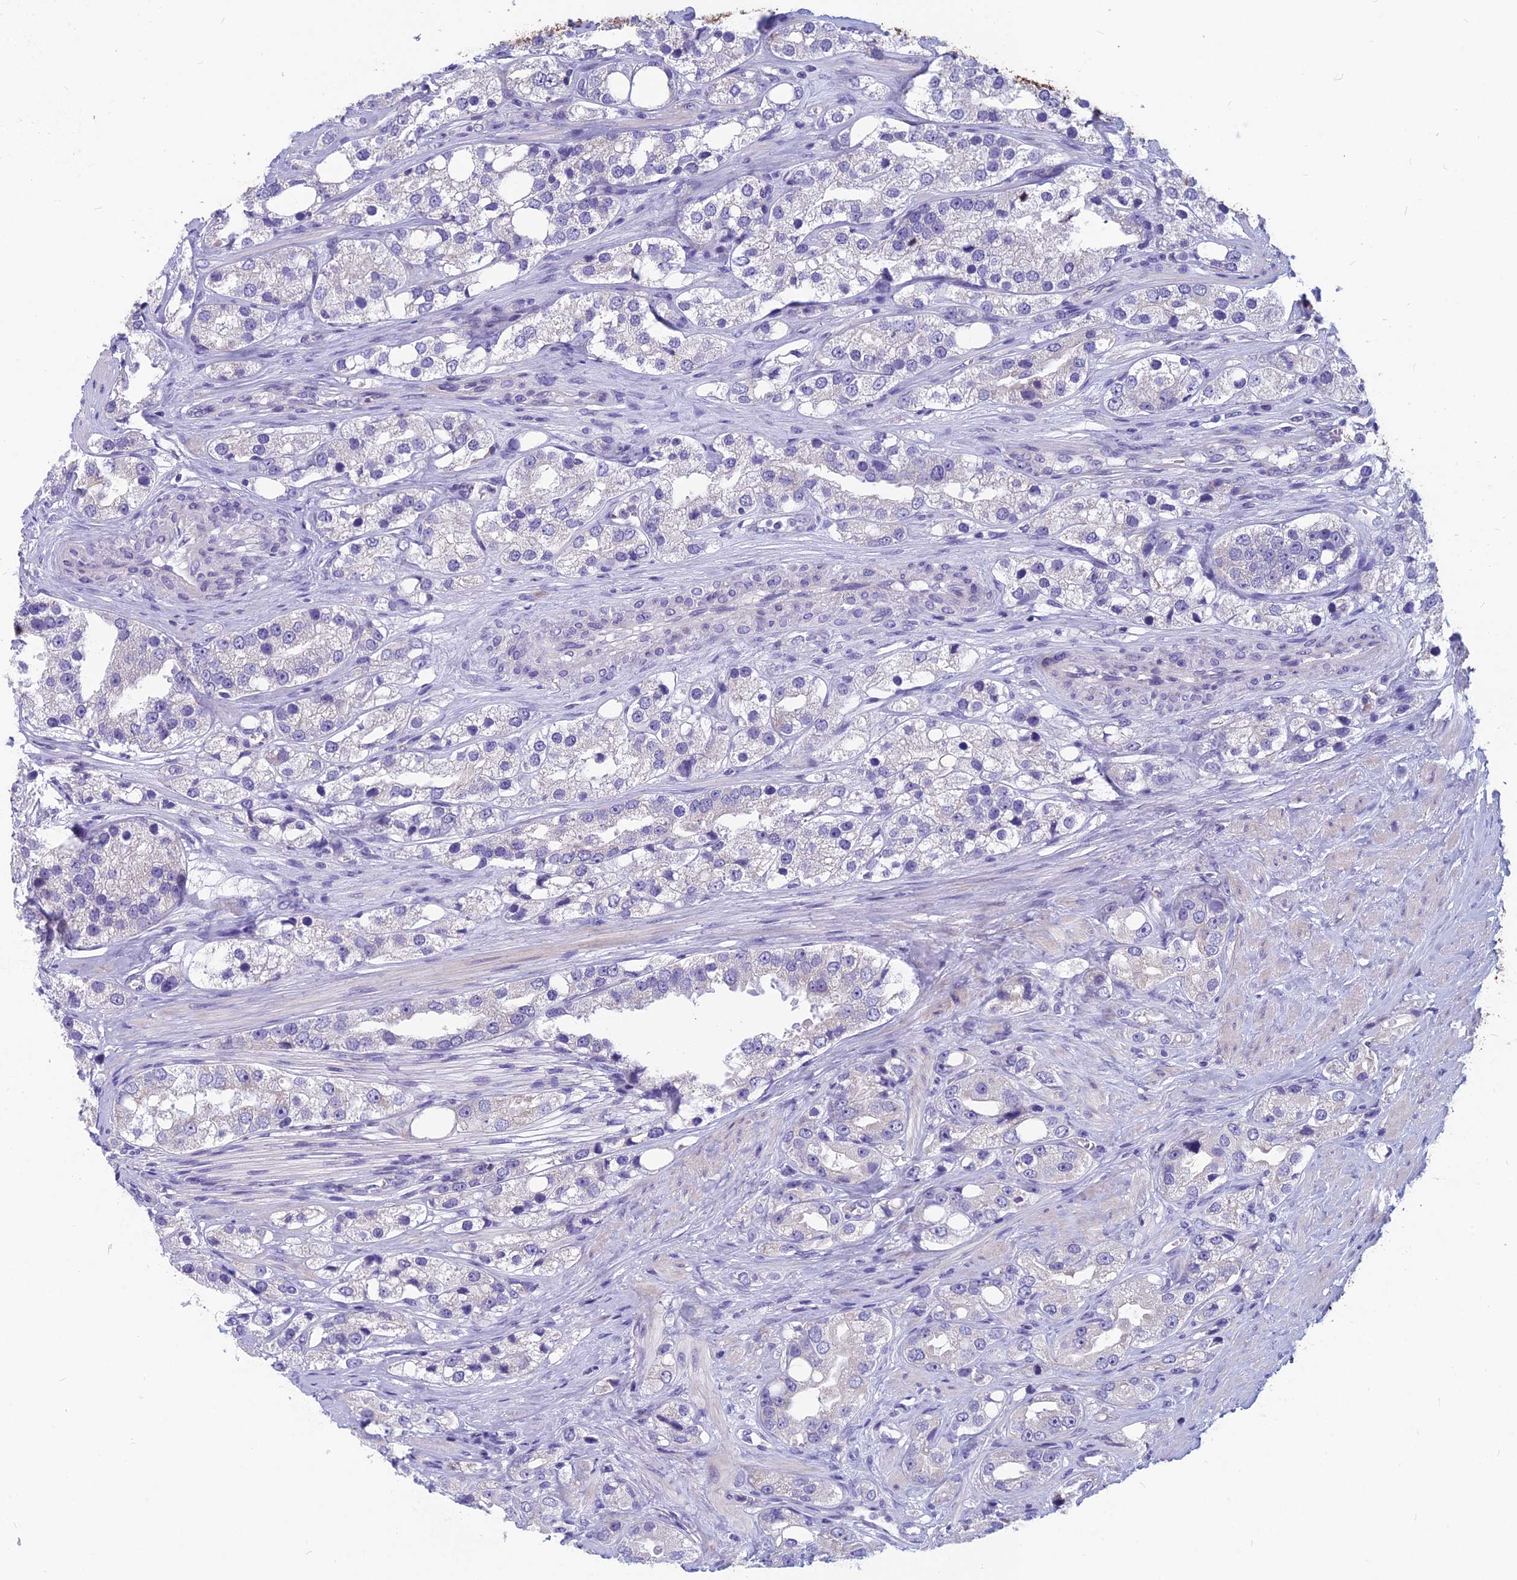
{"staining": {"intensity": "negative", "quantity": "none", "location": "none"}, "tissue": "prostate cancer", "cell_type": "Tumor cells", "image_type": "cancer", "snomed": [{"axis": "morphology", "description": "Adenocarcinoma, NOS"}, {"axis": "topography", "description": "Prostate"}], "caption": "A high-resolution histopathology image shows immunohistochemistry (IHC) staining of adenocarcinoma (prostate), which reveals no significant staining in tumor cells. (IHC, brightfield microscopy, high magnification).", "gene": "RBM41", "patient": {"sex": "male", "age": 79}}